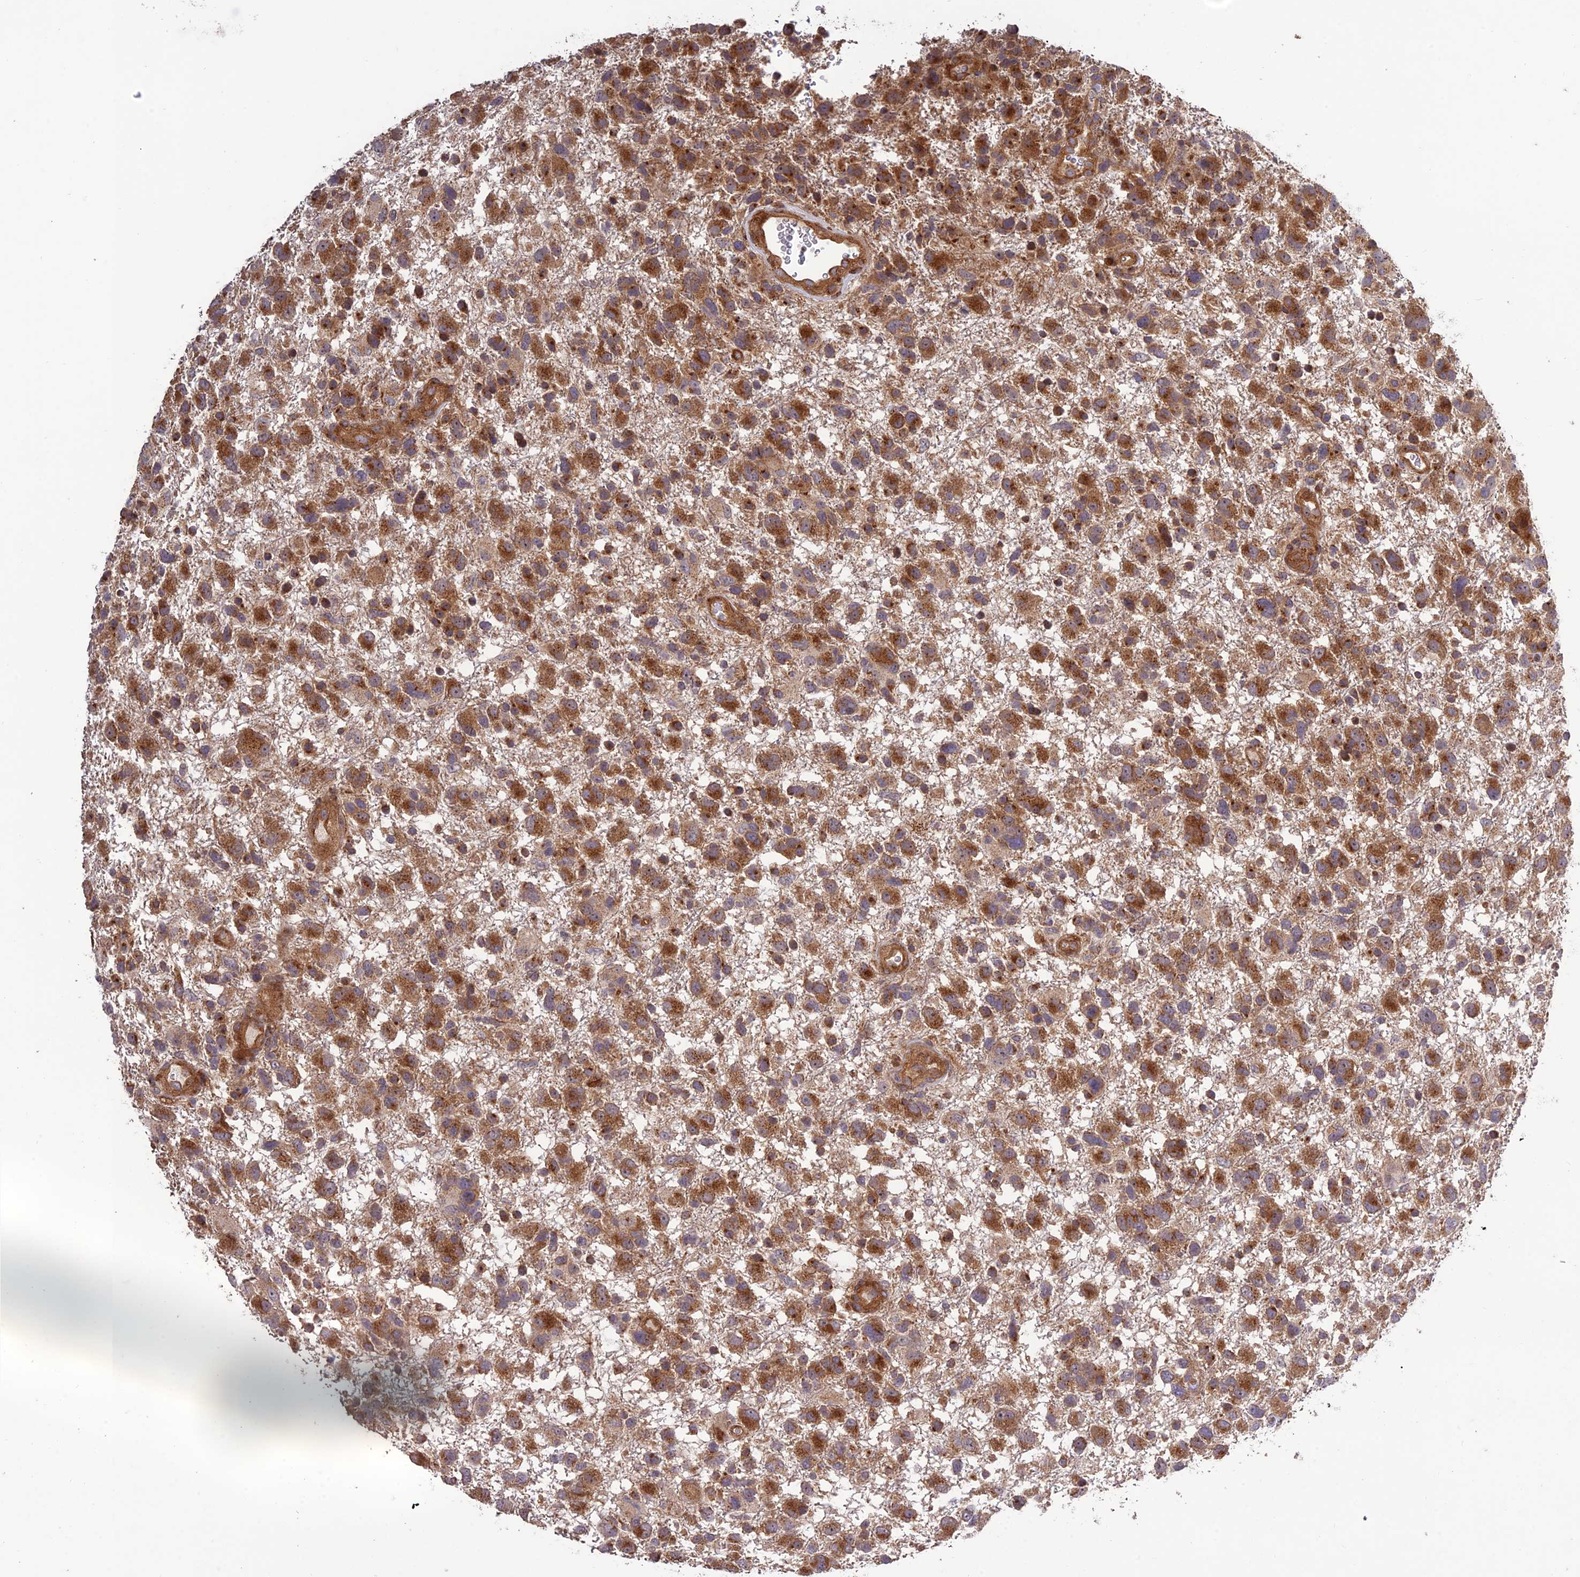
{"staining": {"intensity": "moderate", "quantity": ">75%", "location": "cytoplasmic/membranous"}, "tissue": "glioma", "cell_type": "Tumor cells", "image_type": "cancer", "snomed": [{"axis": "morphology", "description": "Glioma, malignant, High grade"}, {"axis": "topography", "description": "Brain"}], "caption": "A medium amount of moderate cytoplasmic/membranous staining is seen in about >75% of tumor cells in glioma tissue.", "gene": "TMEM131L", "patient": {"sex": "male", "age": 61}}